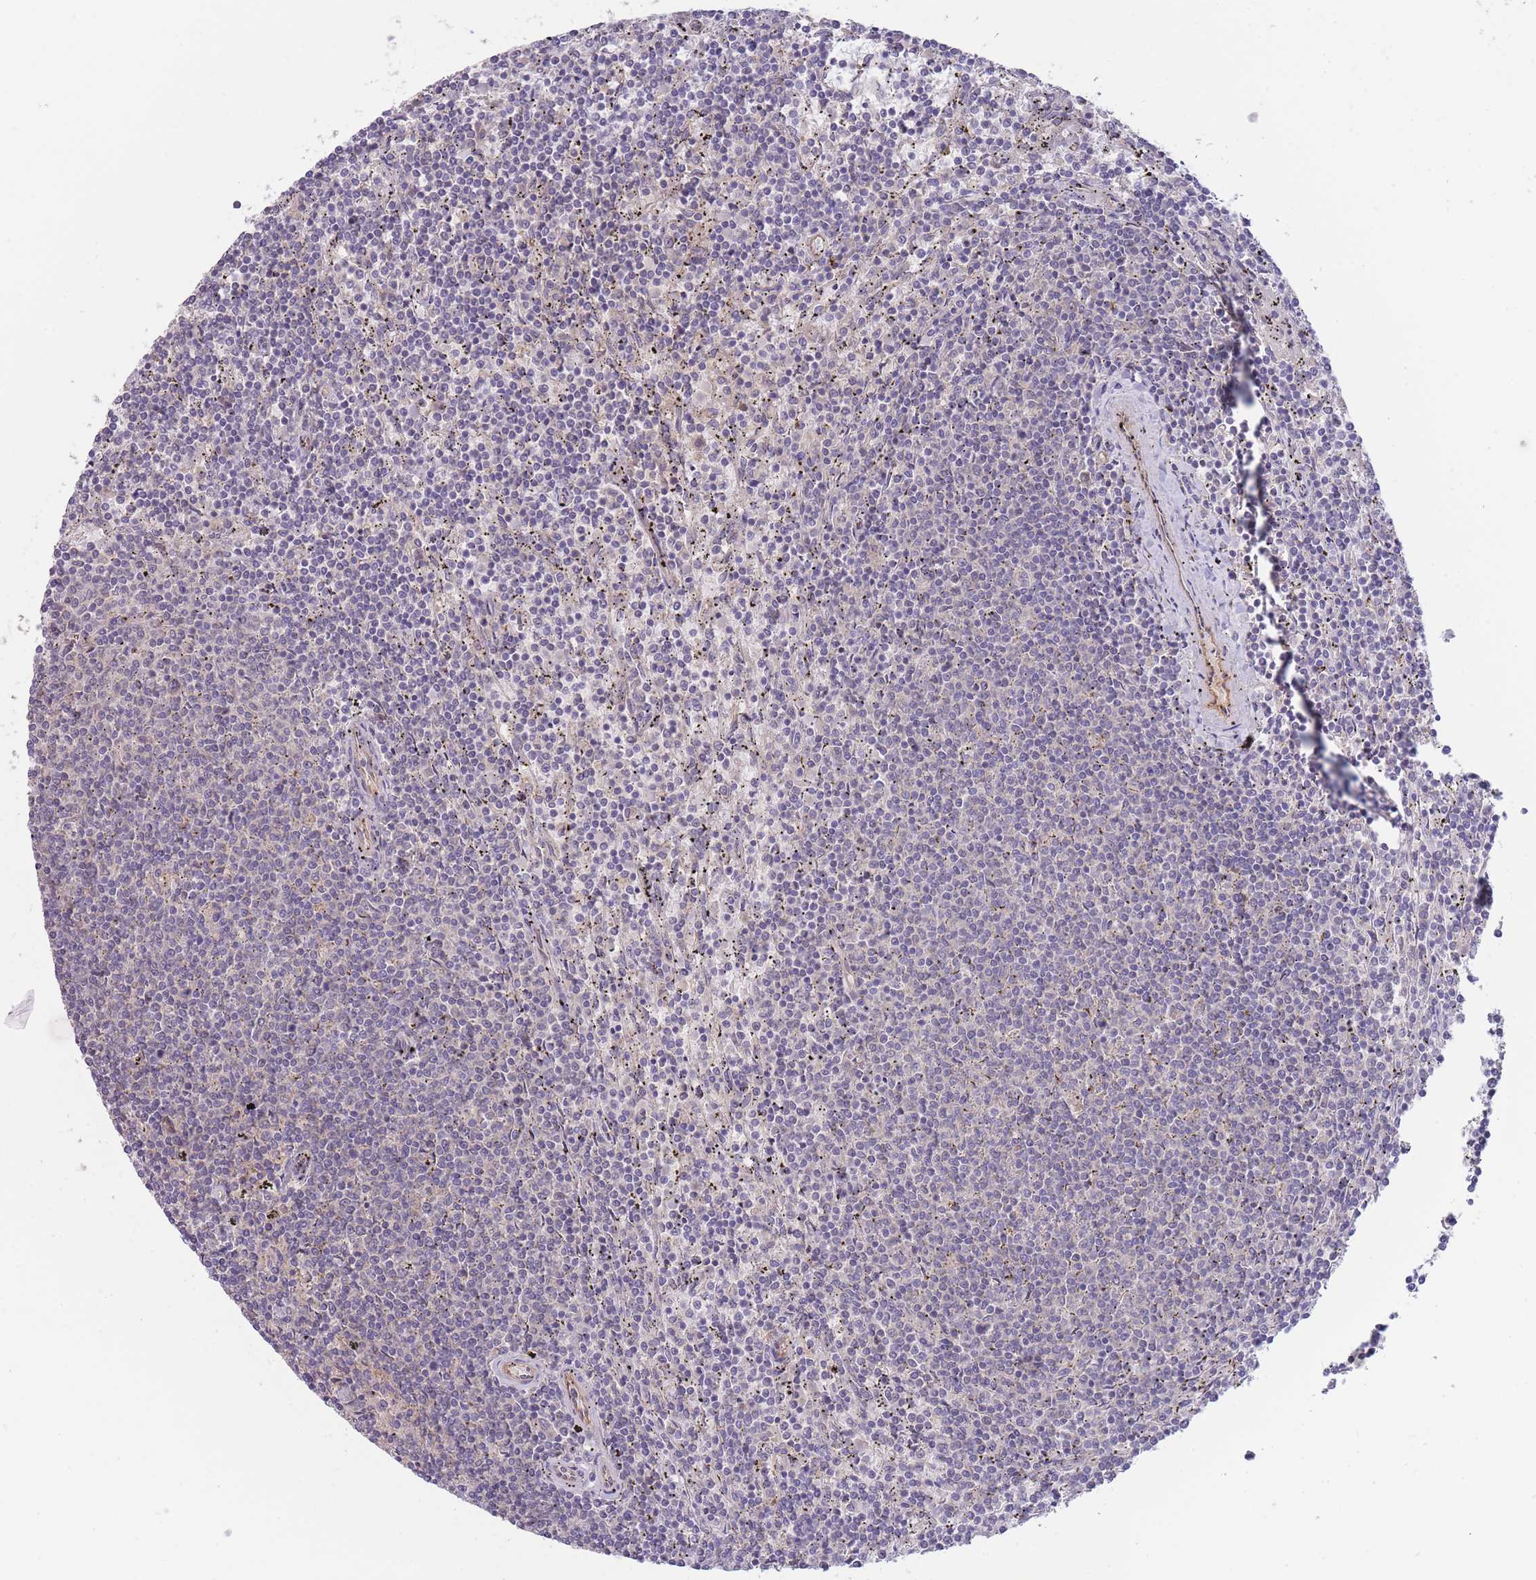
{"staining": {"intensity": "negative", "quantity": "none", "location": "none"}, "tissue": "lymphoma", "cell_type": "Tumor cells", "image_type": "cancer", "snomed": [{"axis": "morphology", "description": "Malignant lymphoma, non-Hodgkin's type, Low grade"}, {"axis": "topography", "description": "Spleen"}], "caption": "Tumor cells show no significant expression in lymphoma. (Brightfield microscopy of DAB IHC at high magnification).", "gene": "NDUFAF5", "patient": {"sex": "female", "age": 50}}